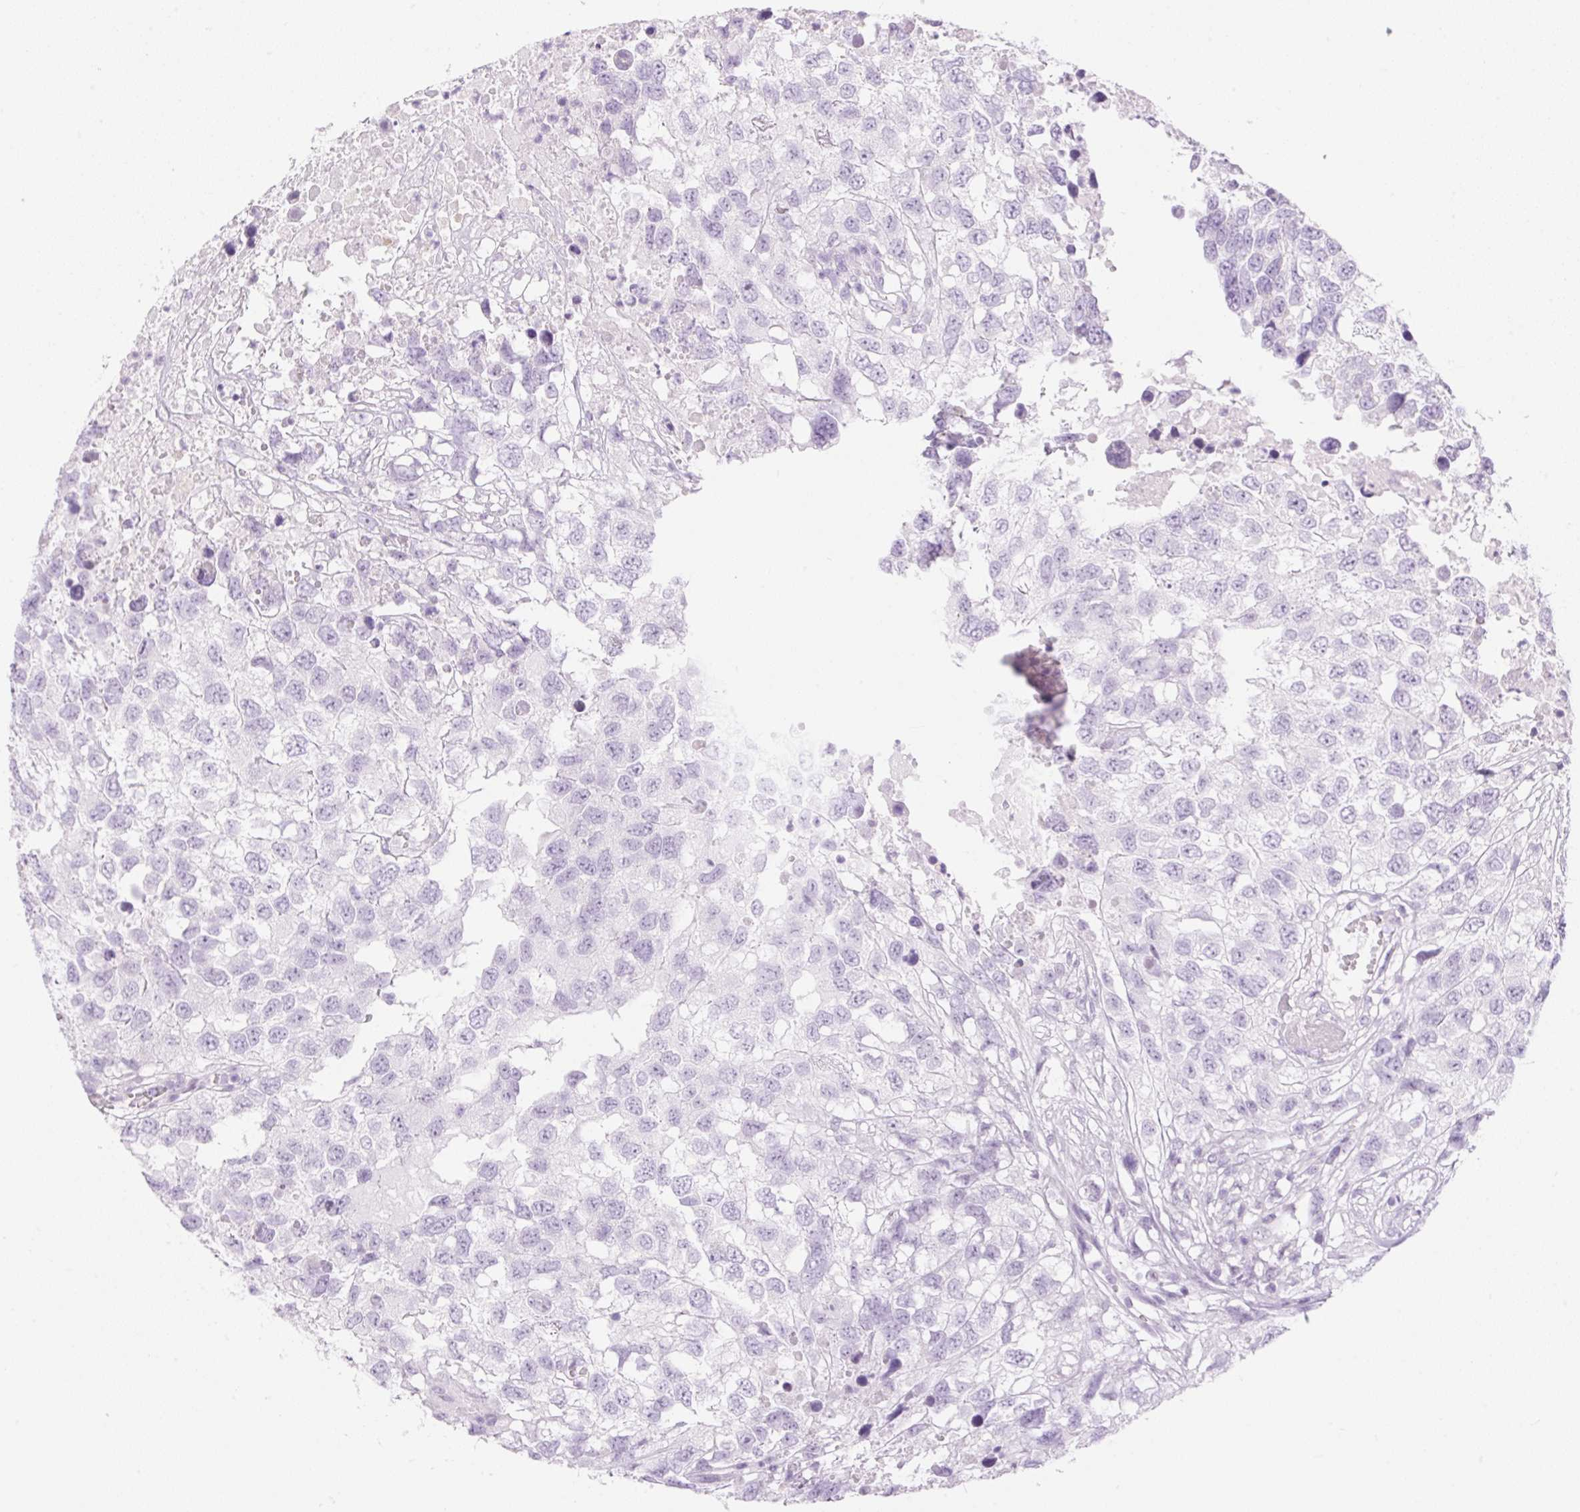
{"staining": {"intensity": "negative", "quantity": "none", "location": "none"}, "tissue": "testis cancer", "cell_type": "Tumor cells", "image_type": "cancer", "snomed": [{"axis": "morphology", "description": "Carcinoma, Embryonal, NOS"}, {"axis": "topography", "description": "Testis"}], "caption": "The photomicrograph shows no staining of tumor cells in testis embryonal carcinoma.", "gene": "SP140L", "patient": {"sex": "male", "age": 83}}